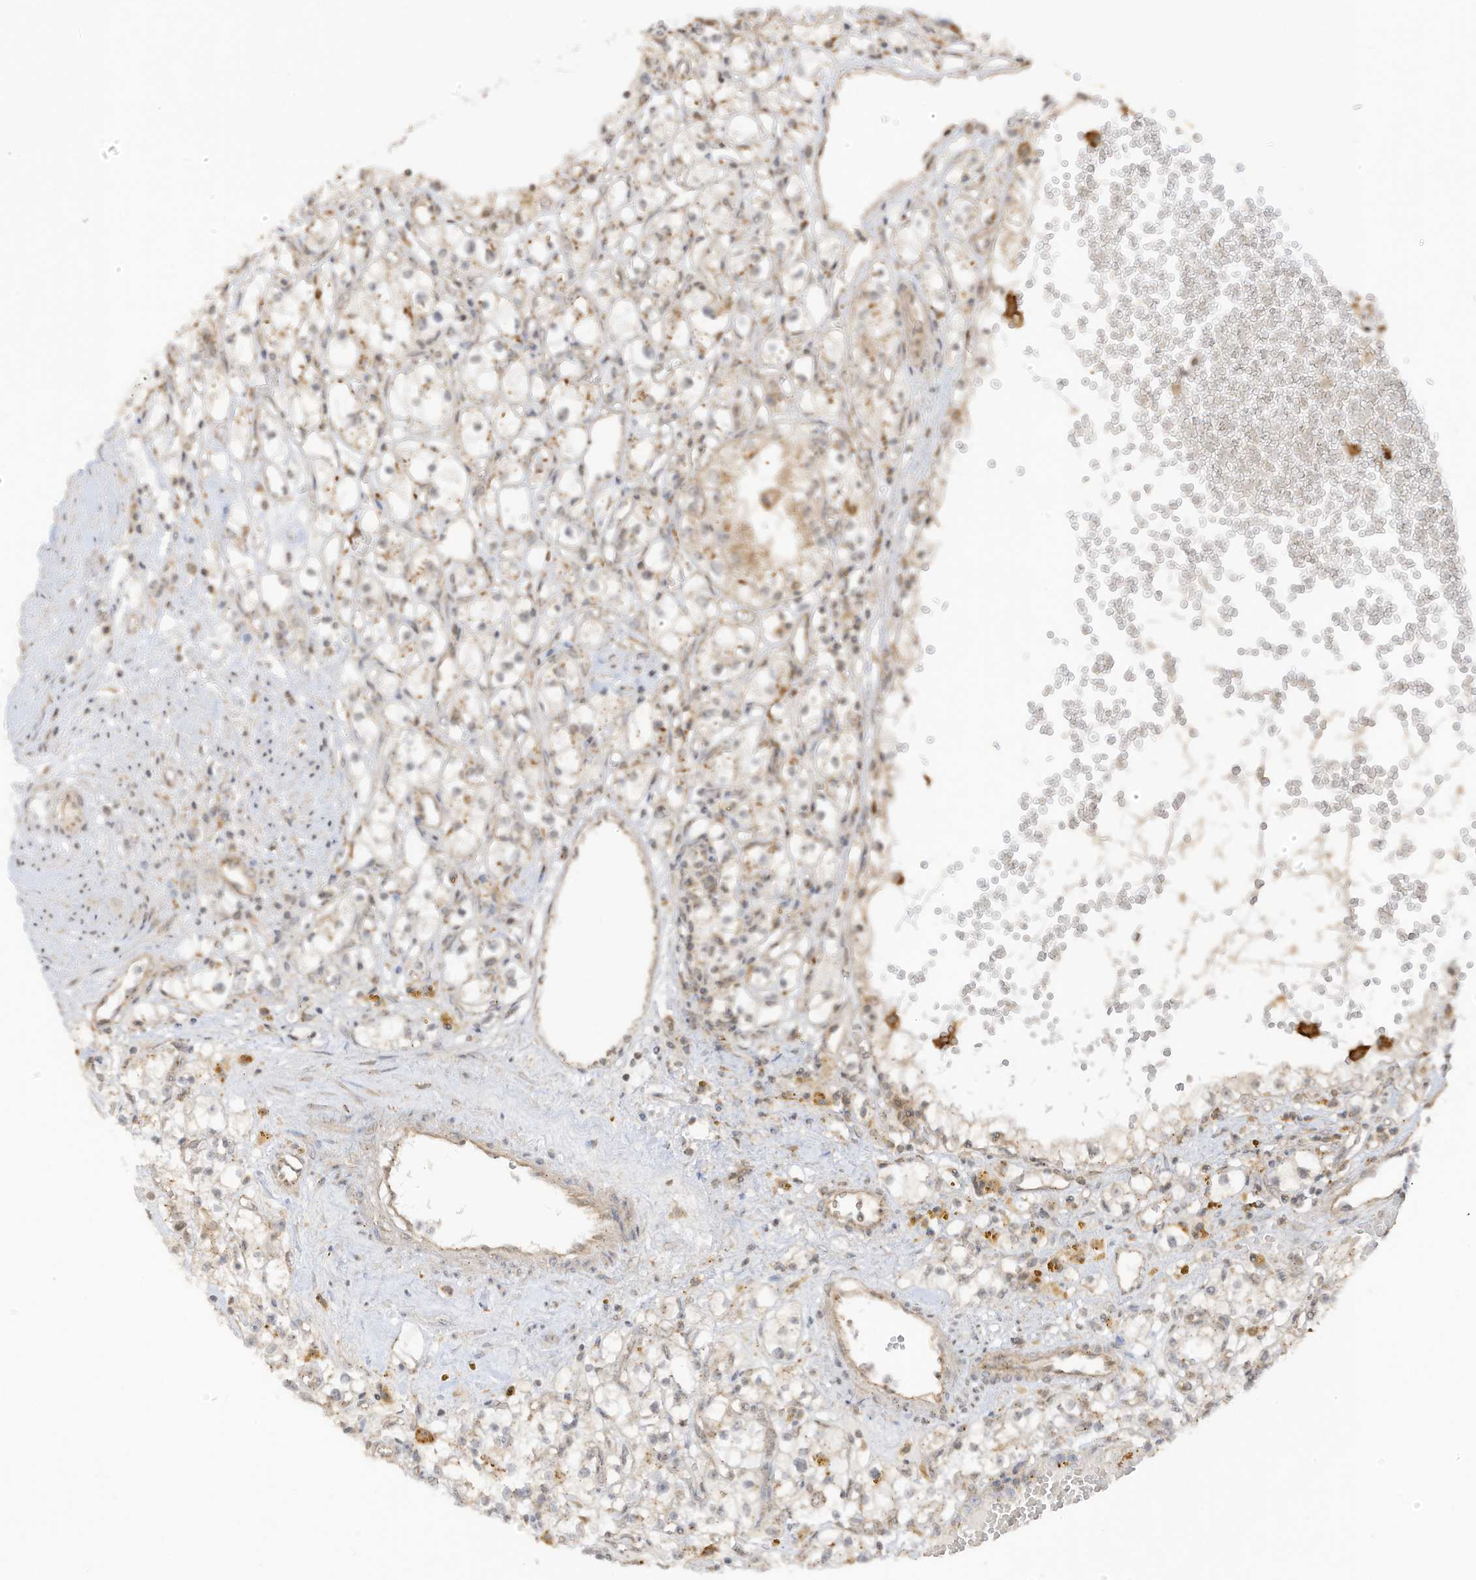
{"staining": {"intensity": "moderate", "quantity": "<25%", "location": "cytoplasmic/membranous"}, "tissue": "renal cancer", "cell_type": "Tumor cells", "image_type": "cancer", "snomed": [{"axis": "morphology", "description": "Adenocarcinoma, NOS"}, {"axis": "topography", "description": "Kidney"}], "caption": "A micrograph of human renal cancer stained for a protein reveals moderate cytoplasmic/membranous brown staining in tumor cells. (DAB (3,3'-diaminobenzidine) = brown stain, brightfield microscopy at high magnification).", "gene": "N4BP3", "patient": {"sex": "male", "age": 56}}